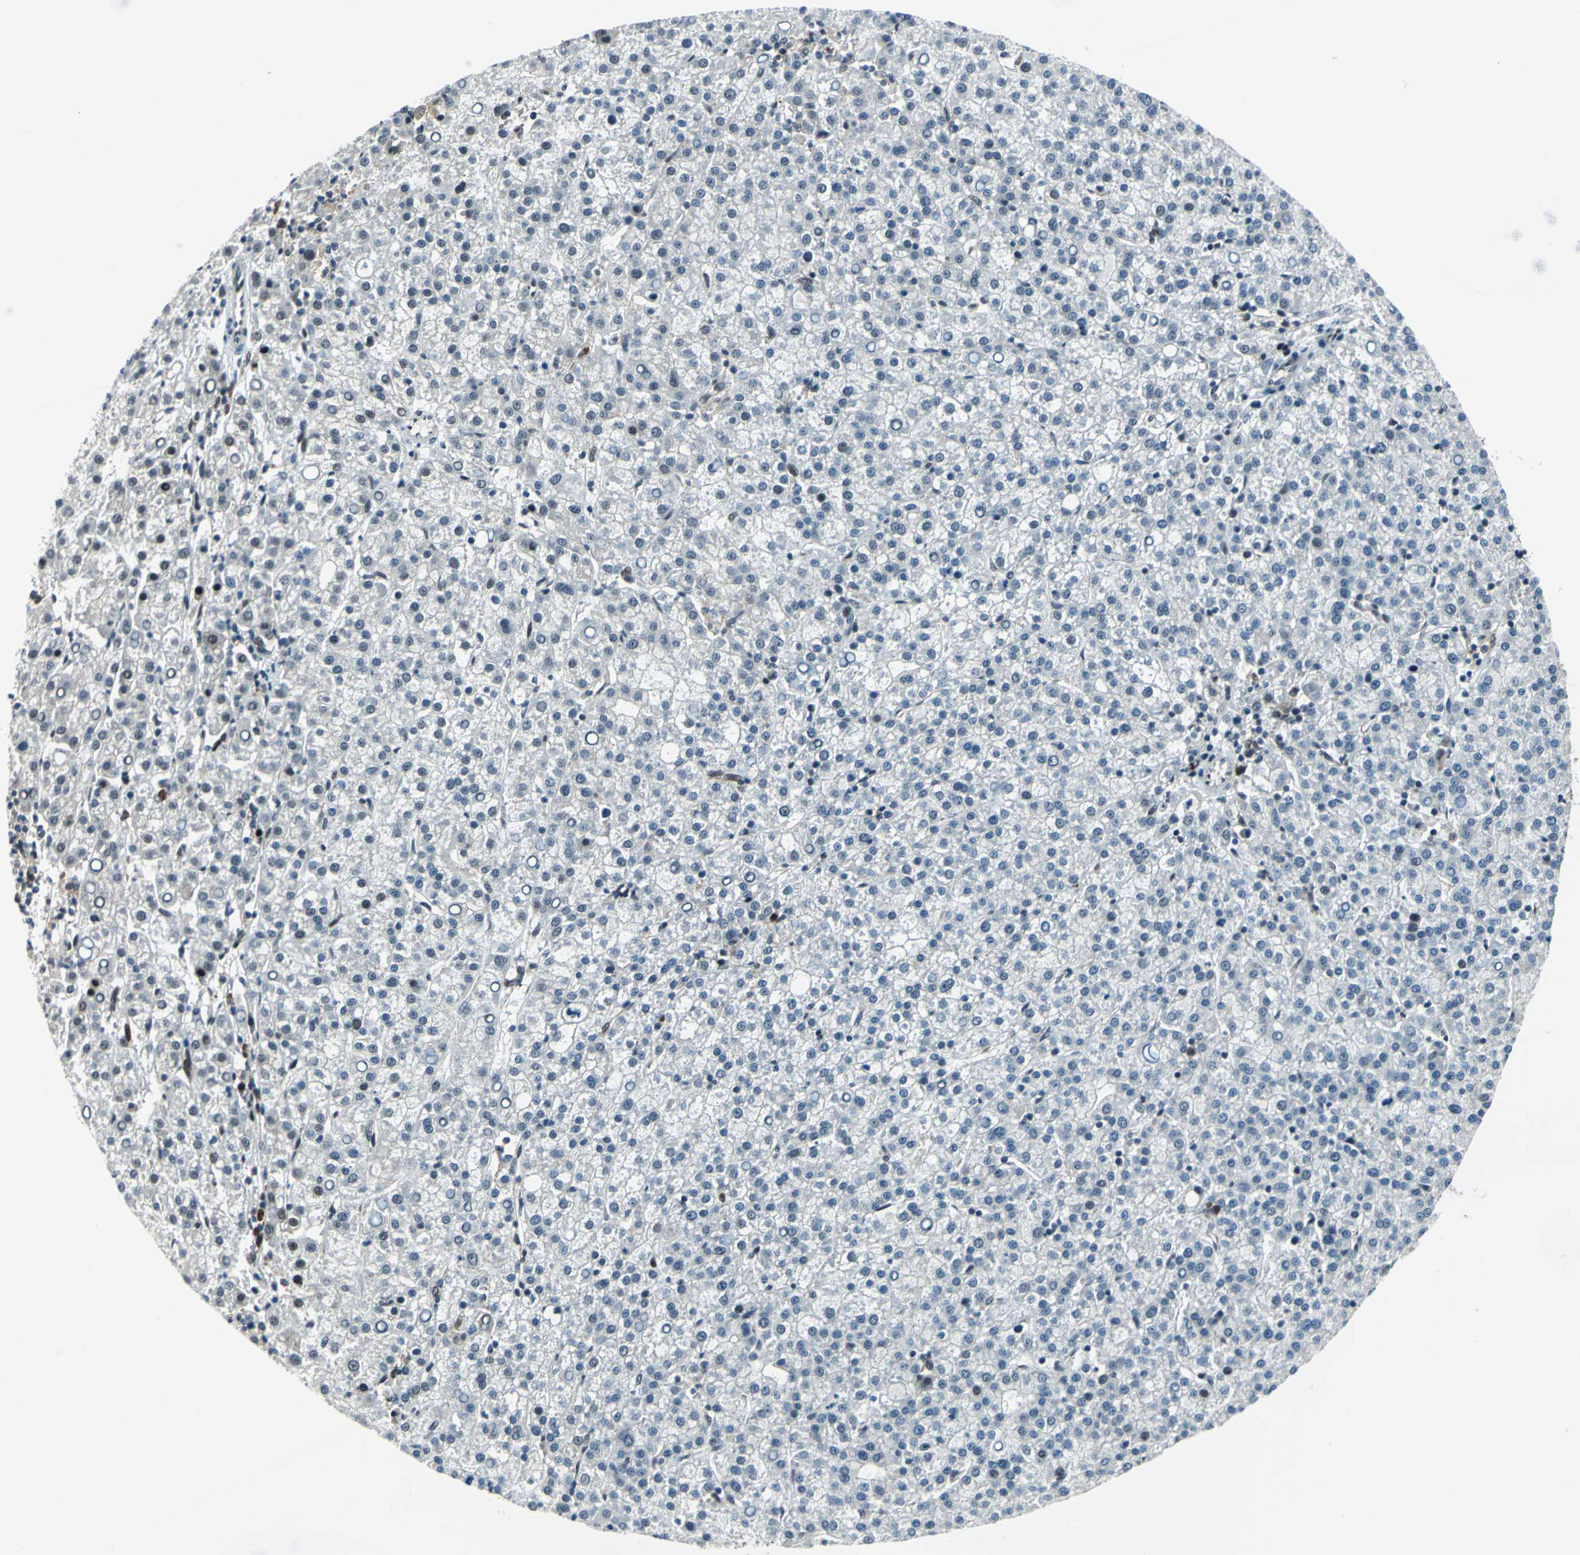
{"staining": {"intensity": "weak", "quantity": ">75%", "location": "cytoplasmic/membranous,nuclear"}, "tissue": "liver cancer", "cell_type": "Tumor cells", "image_type": "cancer", "snomed": [{"axis": "morphology", "description": "Carcinoma, Hepatocellular, NOS"}, {"axis": "topography", "description": "Liver"}], "caption": "Immunohistochemistry (IHC) photomicrograph of liver hepatocellular carcinoma stained for a protein (brown), which displays low levels of weak cytoplasmic/membranous and nuclear staining in about >75% of tumor cells.", "gene": "POLR3K", "patient": {"sex": "female", "age": 58}}